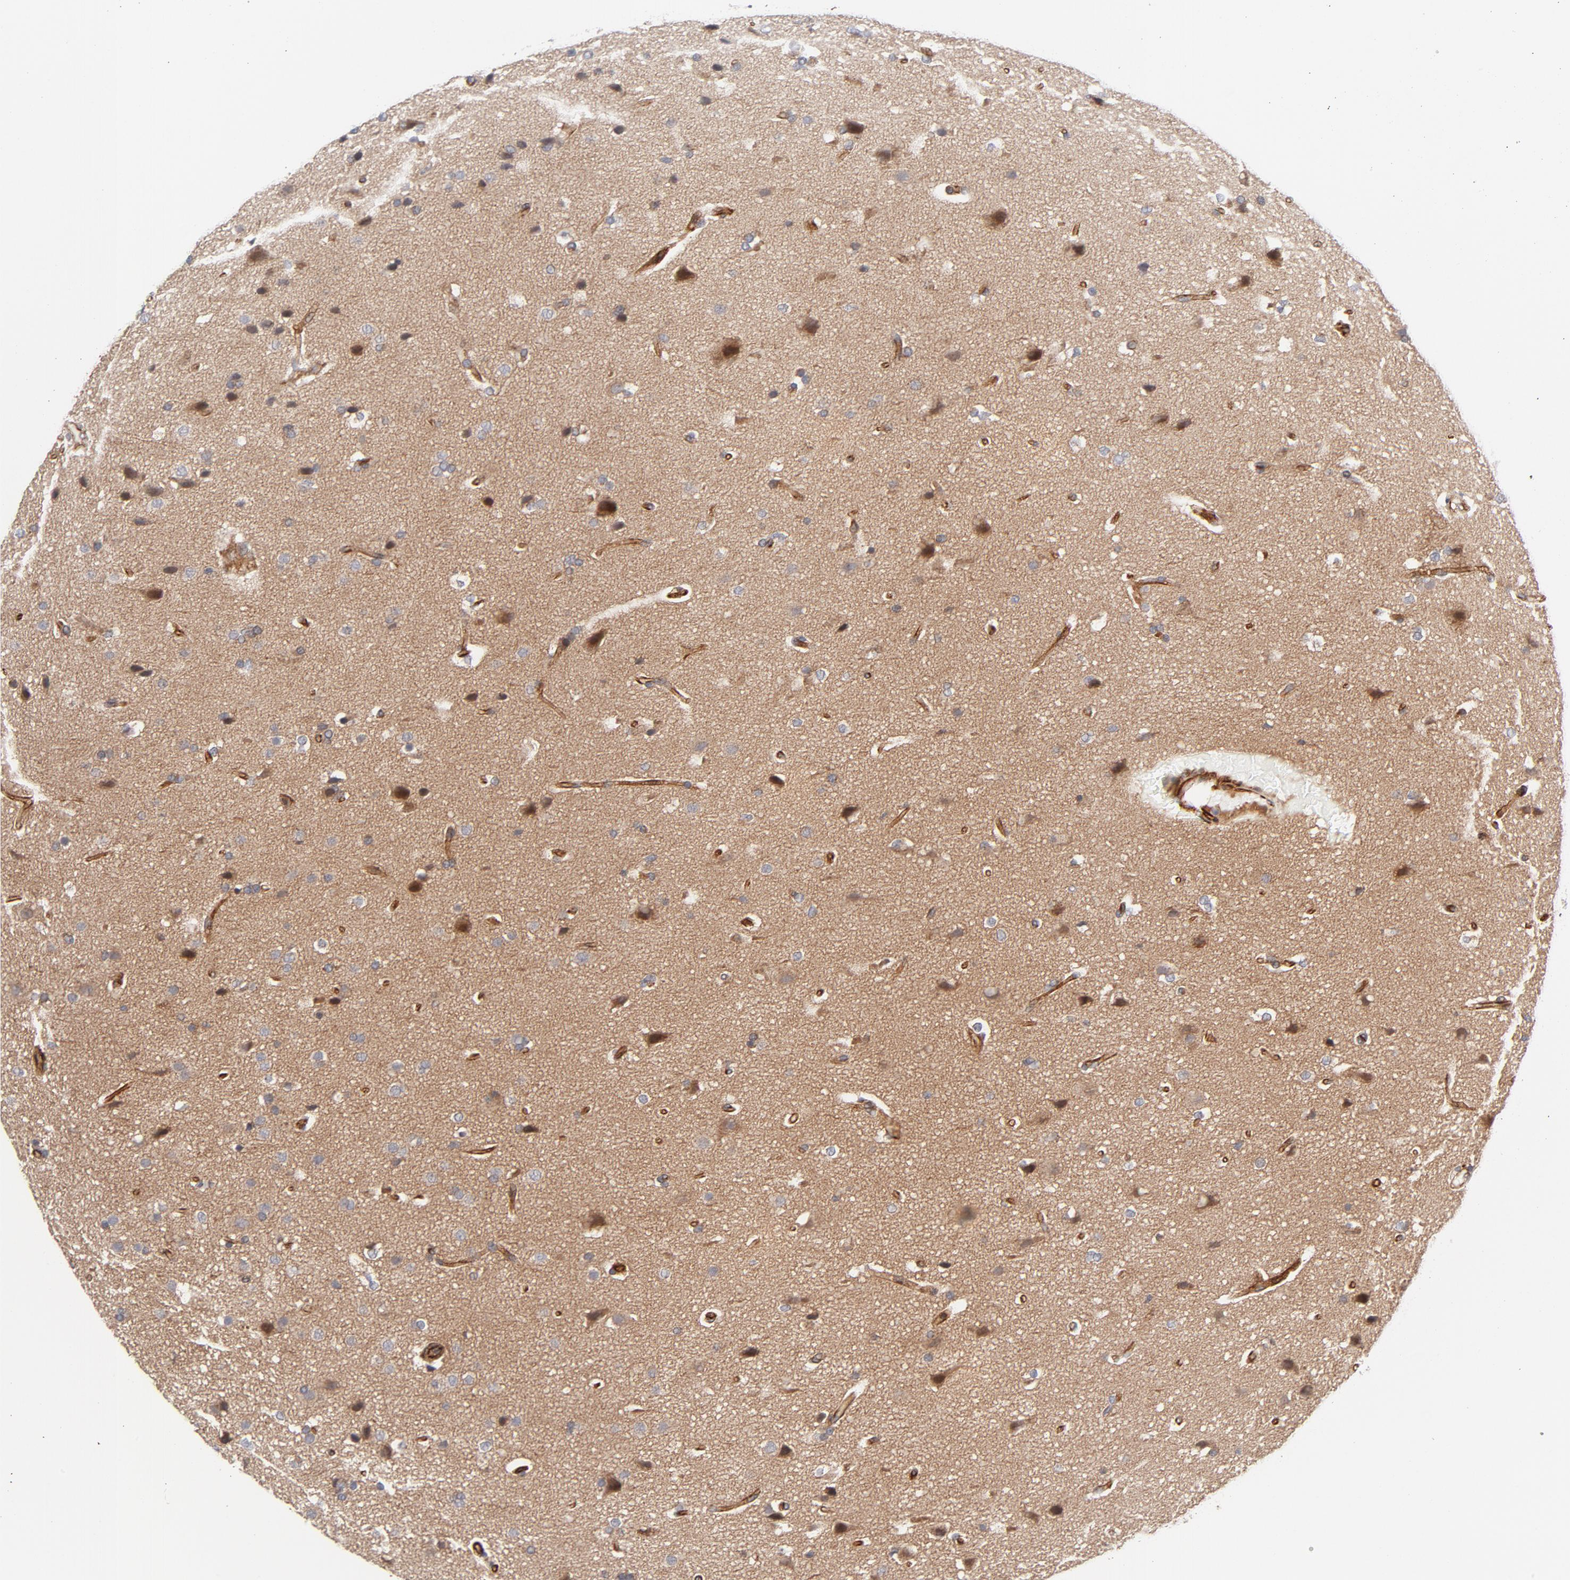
{"staining": {"intensity": "moderate", "quantity": "25%-75%", "location": "cytoplasmic/membranous"}, "tissue": "glioma", "cell_type": "Tumor cells", "image_type": "cancer", "snomed": [{"axis": "morphology", "description": "Glioma, malignant, Low grade"}, {"axis": "topography", "description": "Cerebral cortex"}], "caption": "Malignant glioma (low-grade) tissue exhibits moderate cytoplasmic/membranous positivity in approximately 25%-75% of tumor cells, visualized by immunohistochemistry.", "gene": "DNAAF2", "patient": {"sex": "female", "age": 47}}